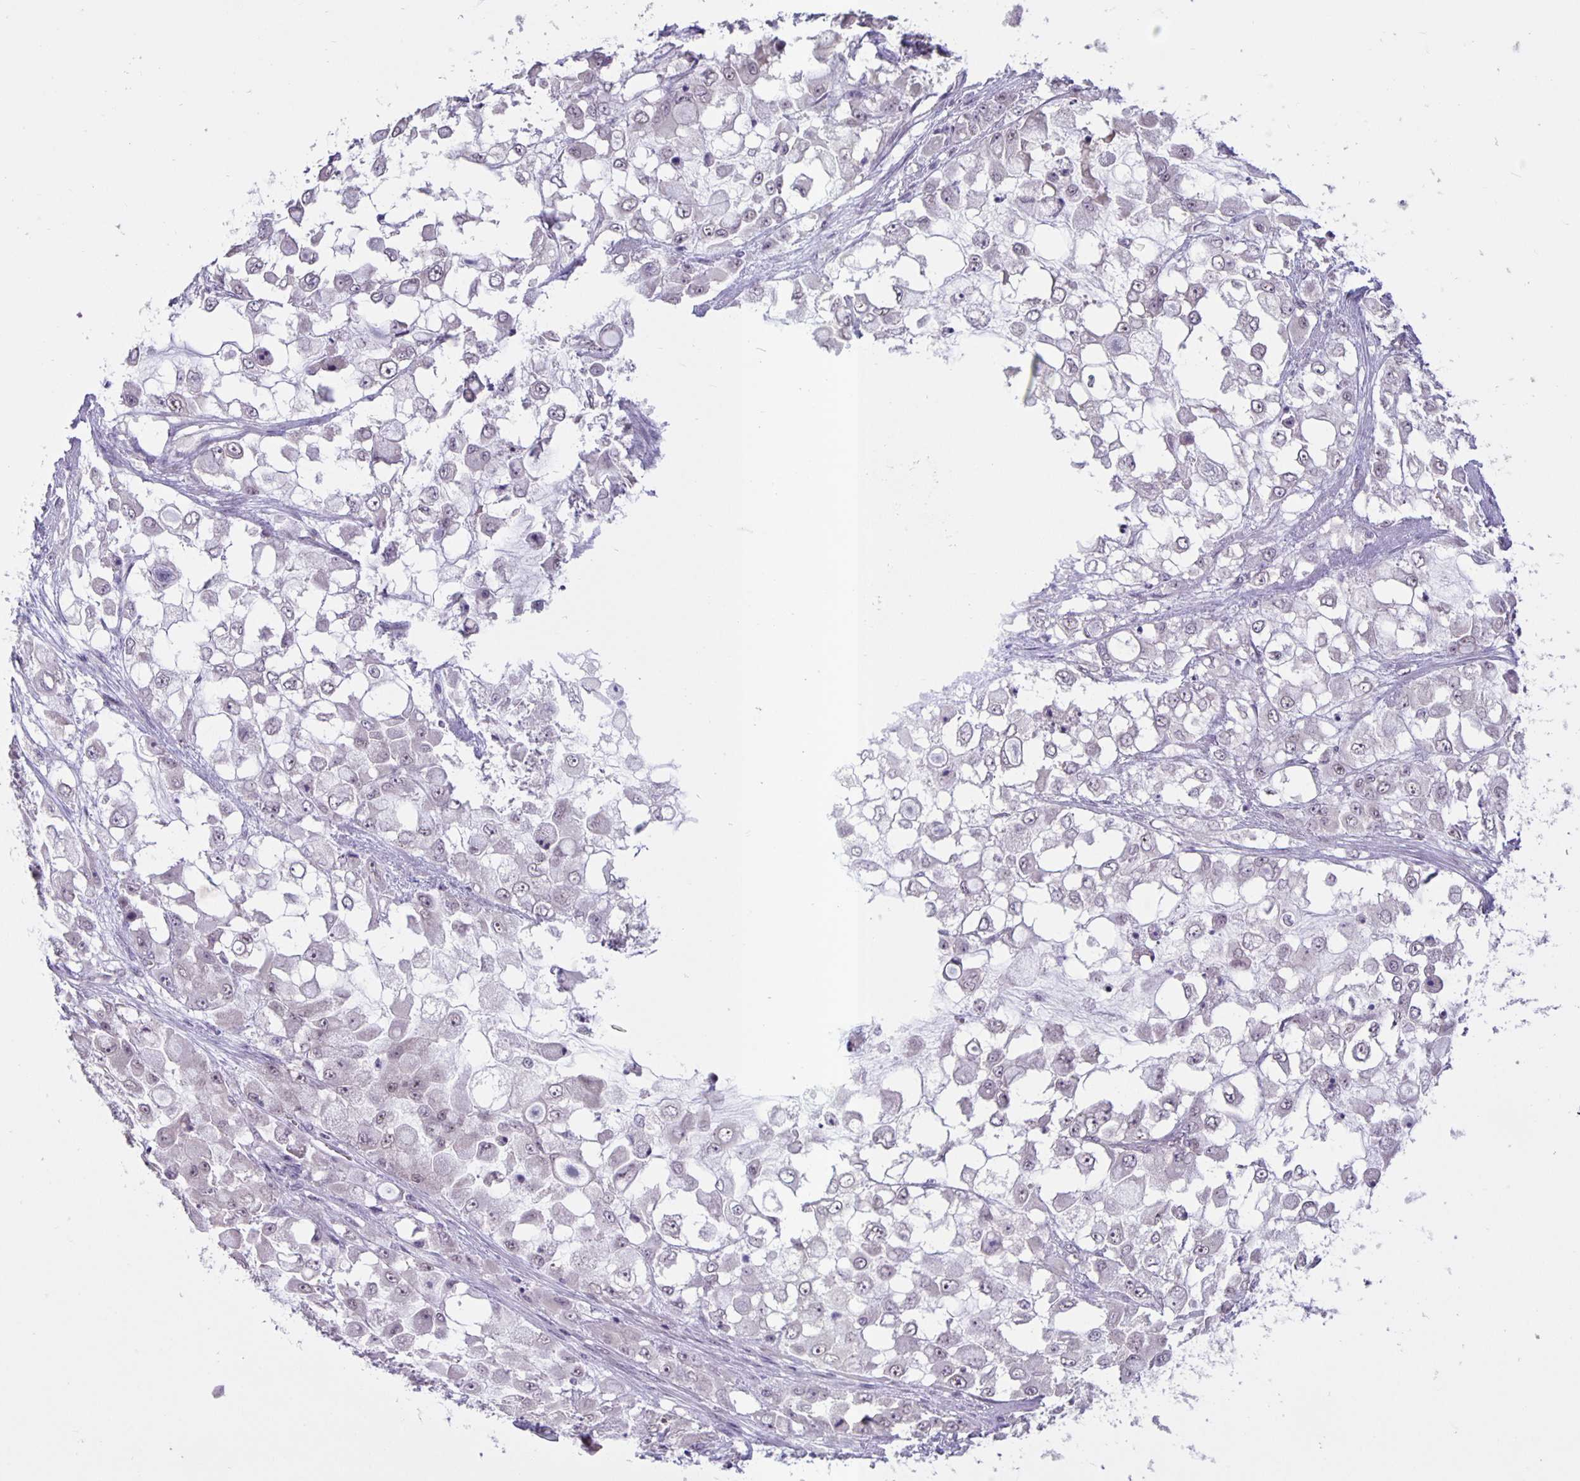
{"staining": {"intensity": "negative", "quantity": "none", "location": "none"}, "tissue": "stomach cancer", "cell_type": "Tumor cells", "image_type": "cancer", "snomed": [{"axis": "morphology", "description": "Adenocarcinoma, NOS"}, {"axis": "topography", "description": "Stomach"}], "caption": "The image demonstrates no staining of tumor cells in stomach cancer.", "gene": "ARVCF", "patient": {"sex": "female", "age": 76}}